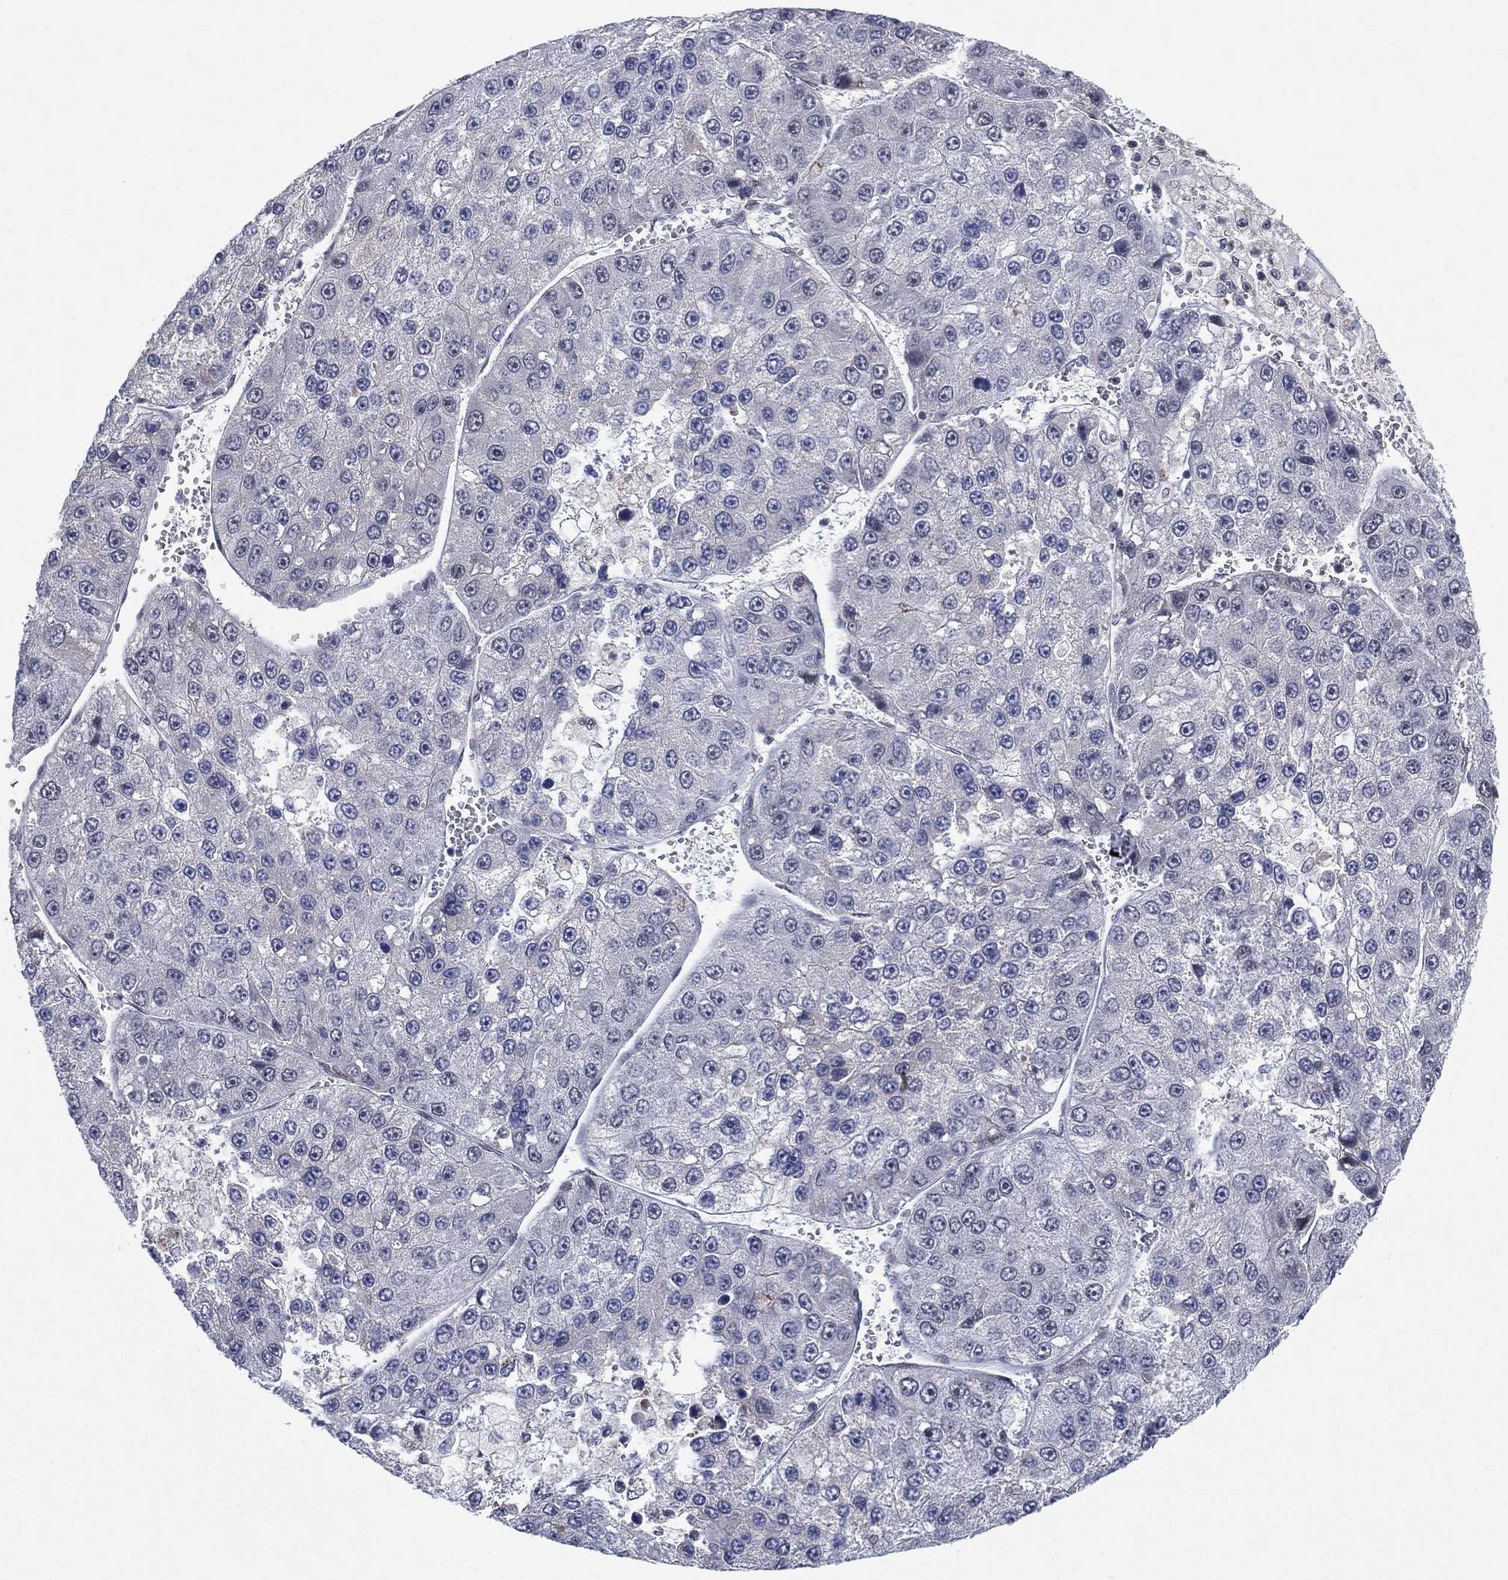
{"staining": {"intensity": "negative", "quantity": "none", "location": "none"}, "tissue": "liver cancer", "cell_type": "Tumor cells", "image_type": "cancer", "snomed": [{"axis": "morphology", "description": "Carcinoma, Hepatocellular, NOS"}, {"axis": "topography", "description": "Liver"}], "caption": "An IHC histopathology image of liver hepatocellular carcinoma is shown. There is no staining in tumor cells of liver hepatocellular carcinoma. Brightfield microscopy of immunohistochemistry stained with DAB (3,3'-diaminobenzidine) (brown) and hematoxylin (blue), captured at high magnification.", "gene": "DGCR8", "patient": {"sex": "female", "age": 73}}